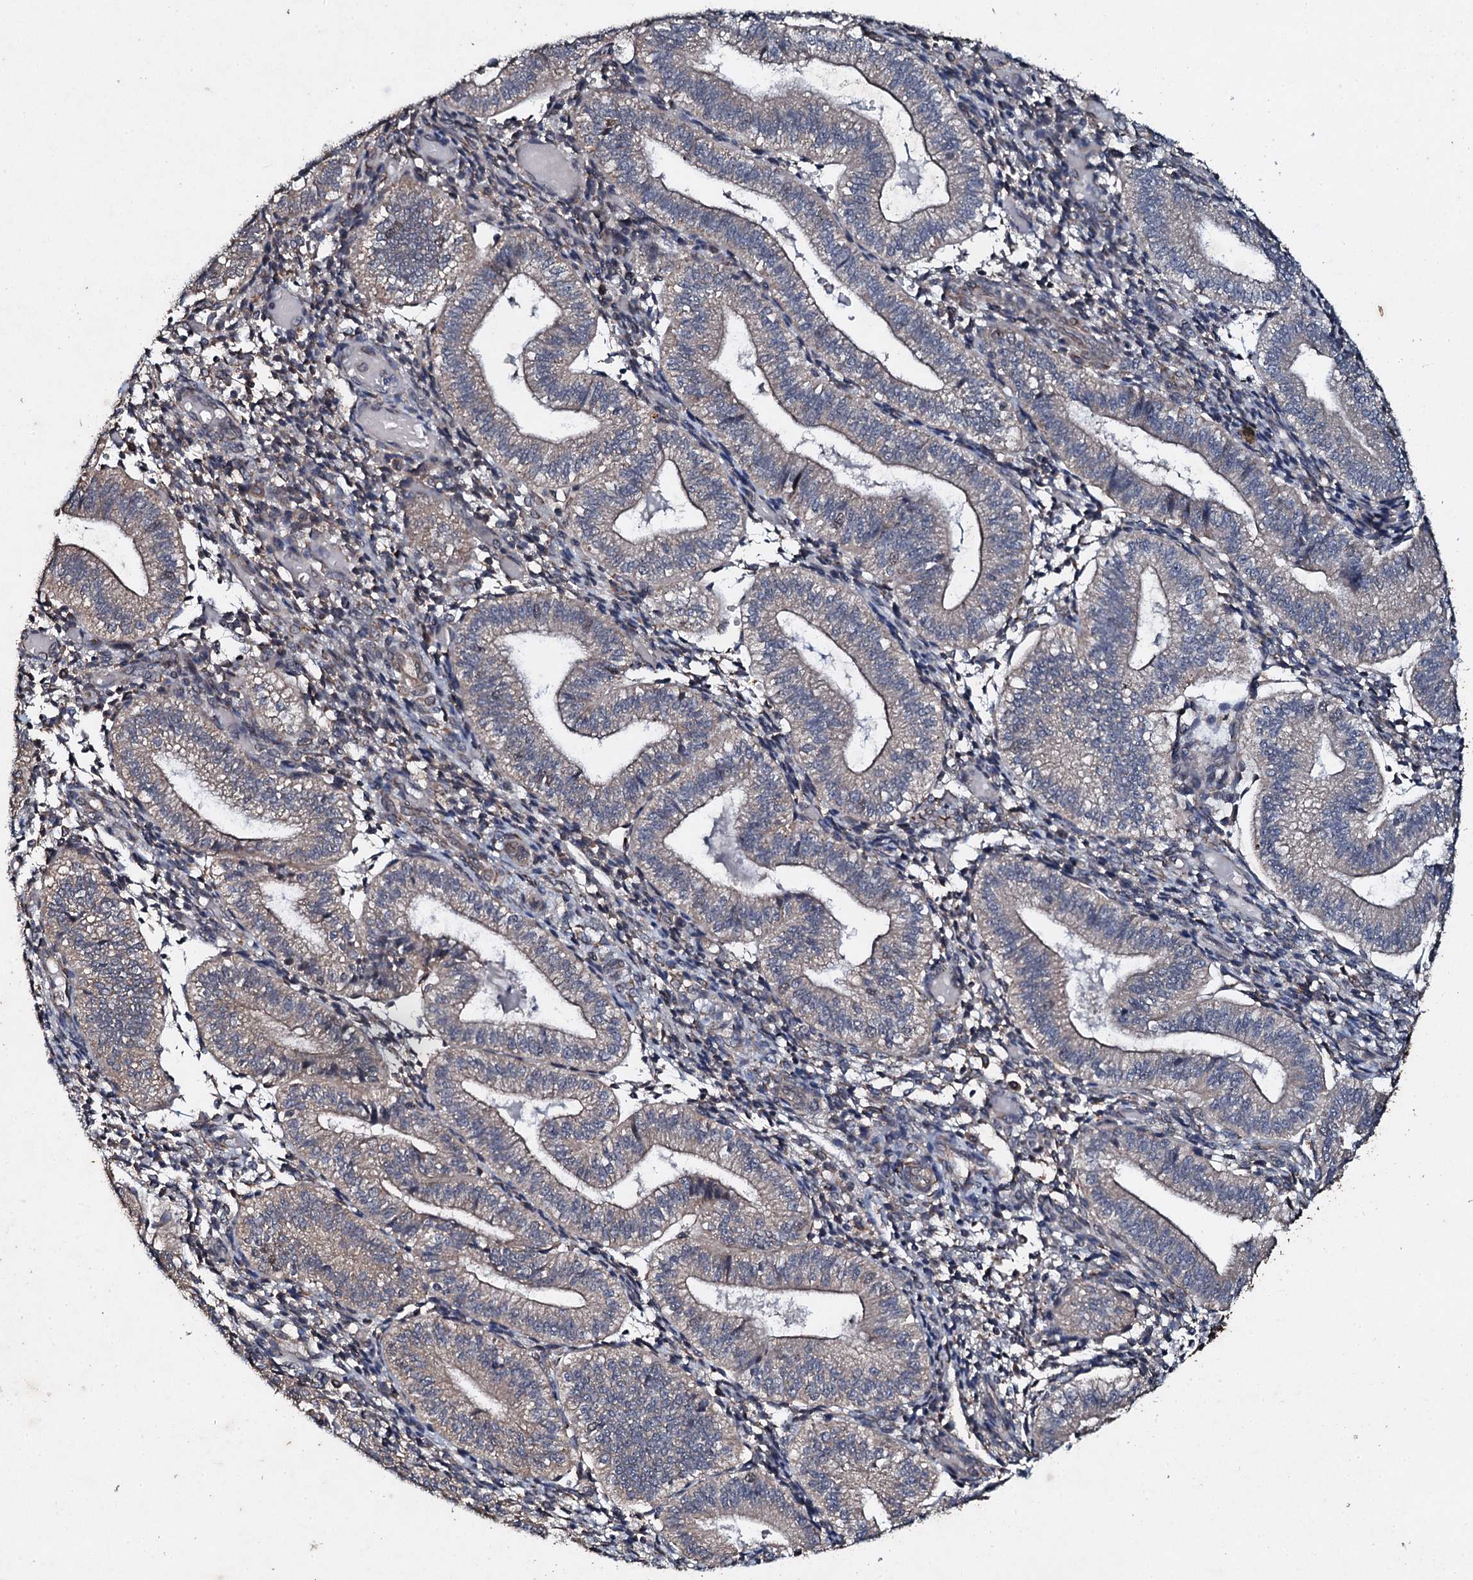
{"staining": {"intensity": "negative", "quantity": "none", "location": "none"}, "tissue": "endometrium", "cell_type": "Cells in endometrial stroma", "image_type": "normal", "snomed": [{"axis": "morphology", "description": "Normal tissue, NOS"}, {"axis": "topography", "description": "Endometrium"}], "caption": "This photomicrograph is of benign endometrium stained with immunohistochemistry (IHC) to label a protein in brown with the nuclei are counter-stained blue. There is no expression in cells in endometrial stroma.", "gene": "ADAMTS10", "patient": {"sex": "female", "age": 34}}